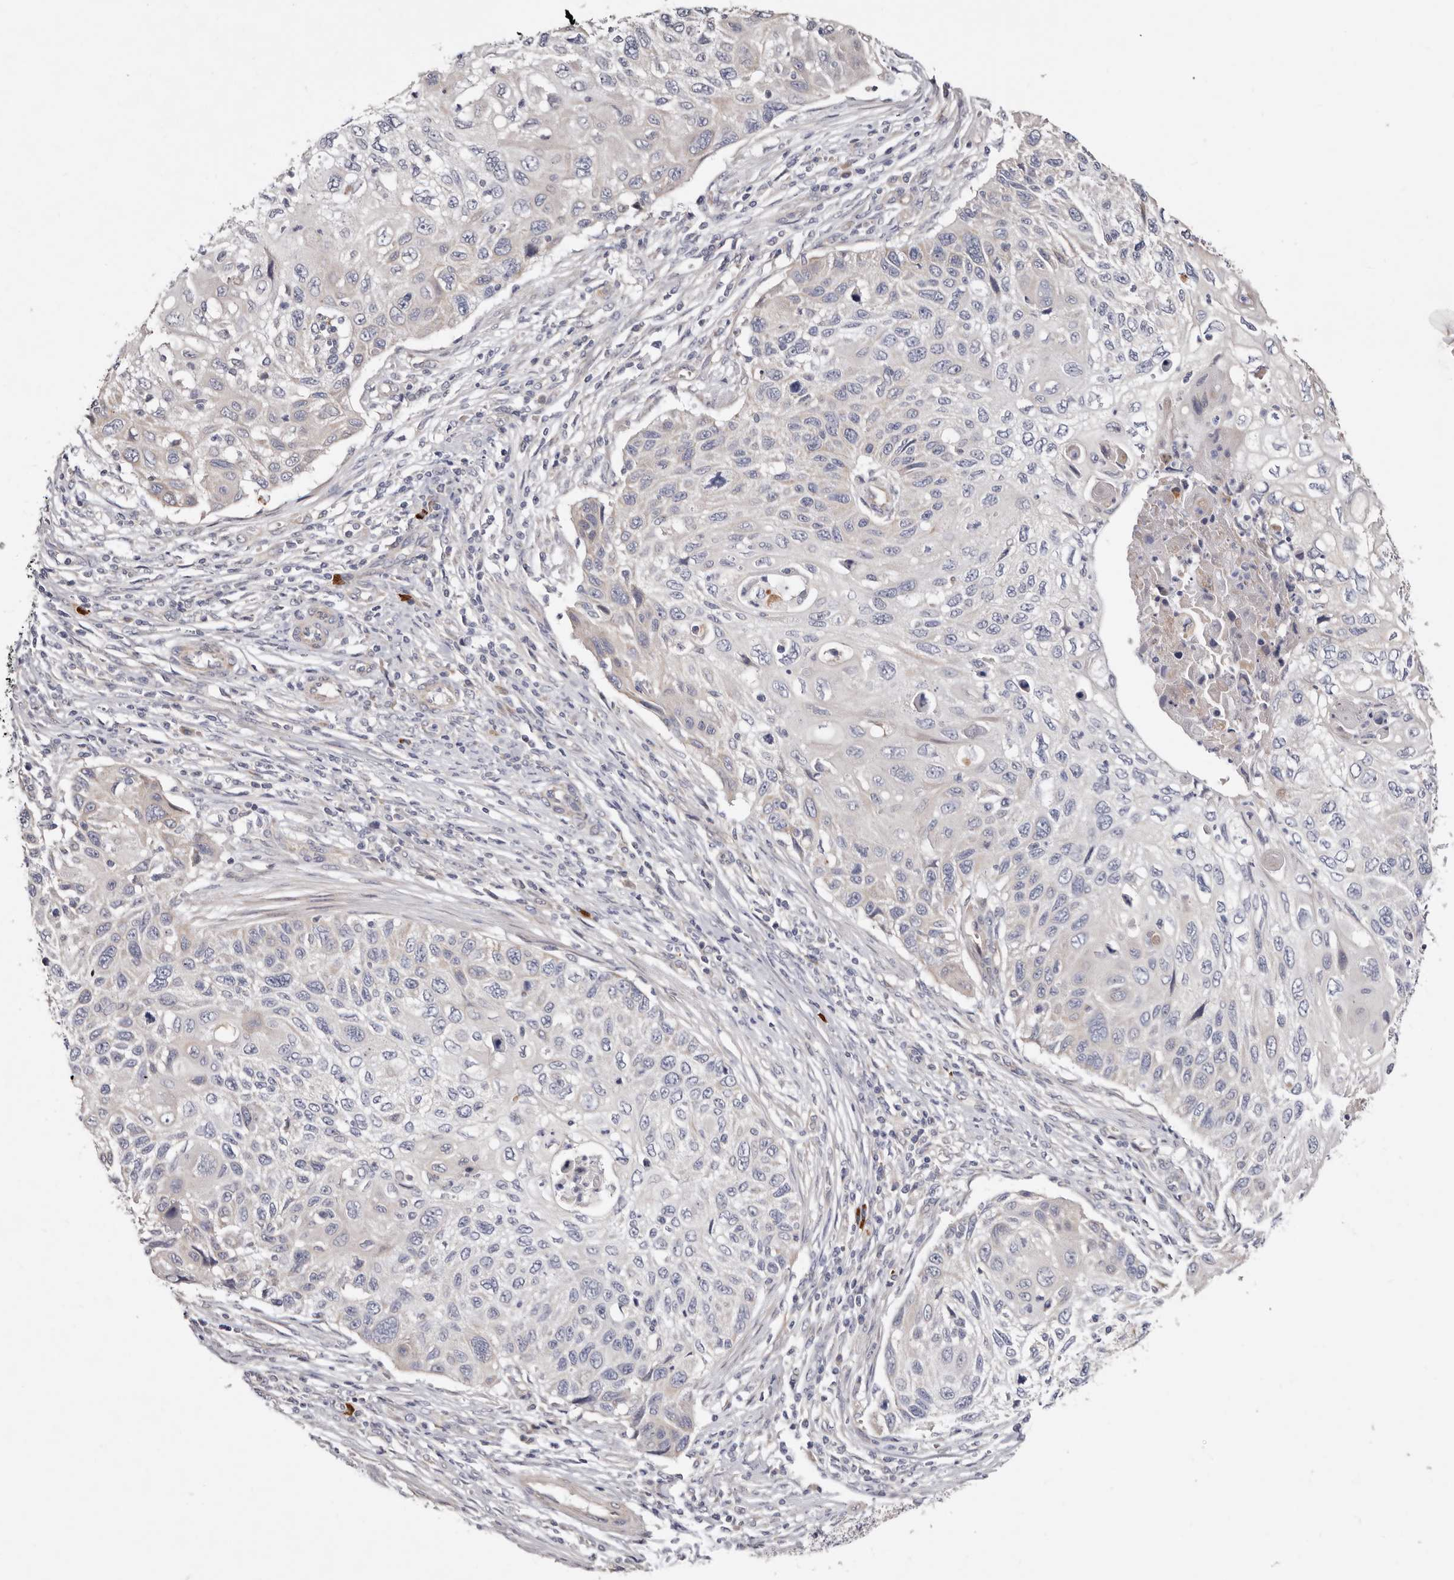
{"staining": {"intensity": "negative", "quantity": "none", "location": "none"}, "tissue": "cervical cancer", "cell_type": "Tumor cells", "image_type": "cancer", "snomed": [{"axis": "morphology", "description": "Squamous cell carcinoma, NOS"}, {"axis": "topography", "description": "Cervix"}], "caption": "Immunohistochemistry (IHC) photomicrograph of human cervical cancer (squamous cell carcinoma) stained for a protein (brown), which exhibits no expression in tumor cells.", "gene": "SPTA1", "patient": {"sex": "female", "age": 70}}